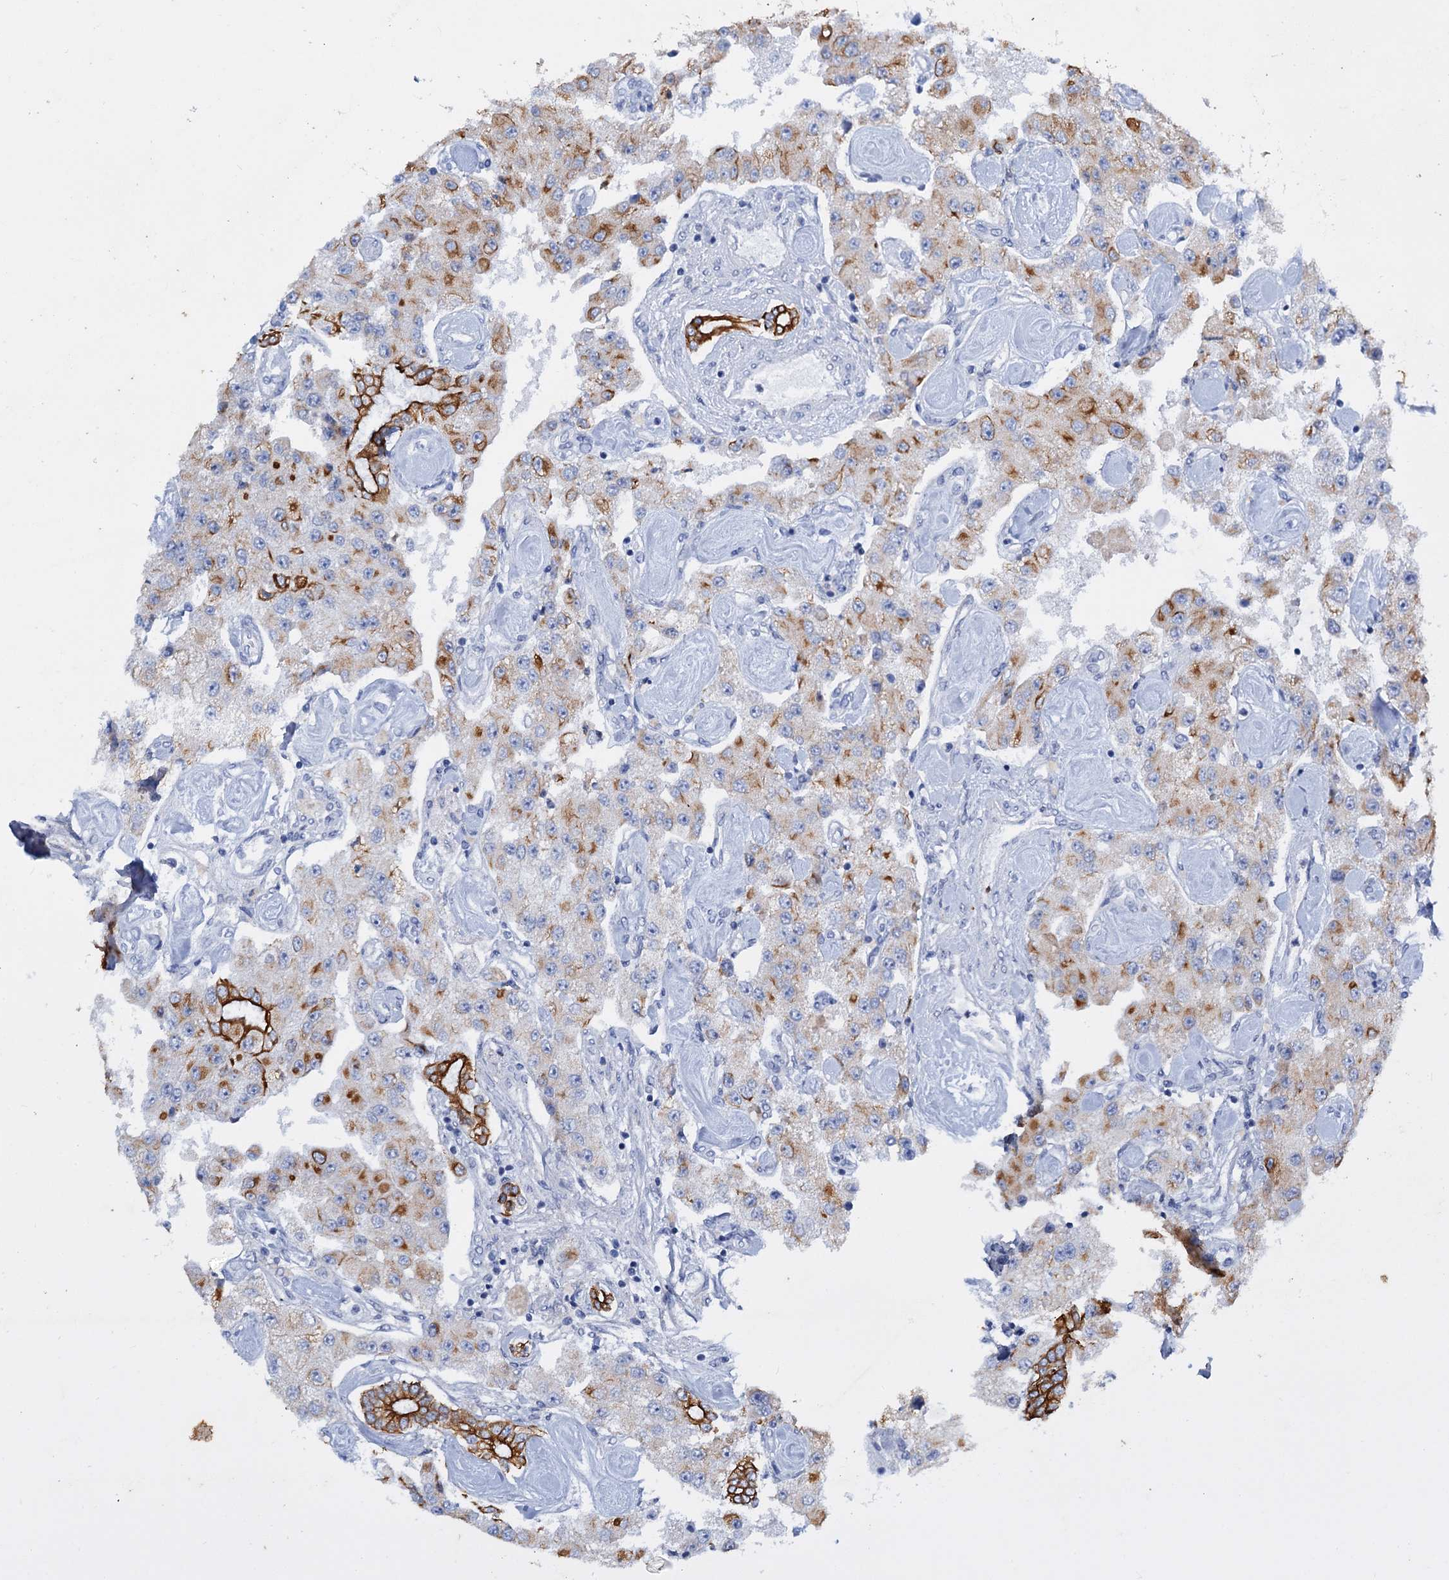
{"staining": {"intensity": "moderate", "quantity": "25%-75%", "location": "cytoplasmic/membranous"}, "tissue": "carcinoid", "cell_type": "Tumor cells", "image_type": "cancer", "snomed": [{"axis": "morphology", "description": "Carcinoid, malignant, NOS"}, {"axis": "topography", "description": "Pancreas"}], "caption": "Carcinoid (malignant) stained for a protein (brown) reveals moderate cytoplasmic/membranous positive expression in about 25%-75% of tumor cells.", "gene": "FAAP20", "patient": {"sex": "male", "age": 41}}